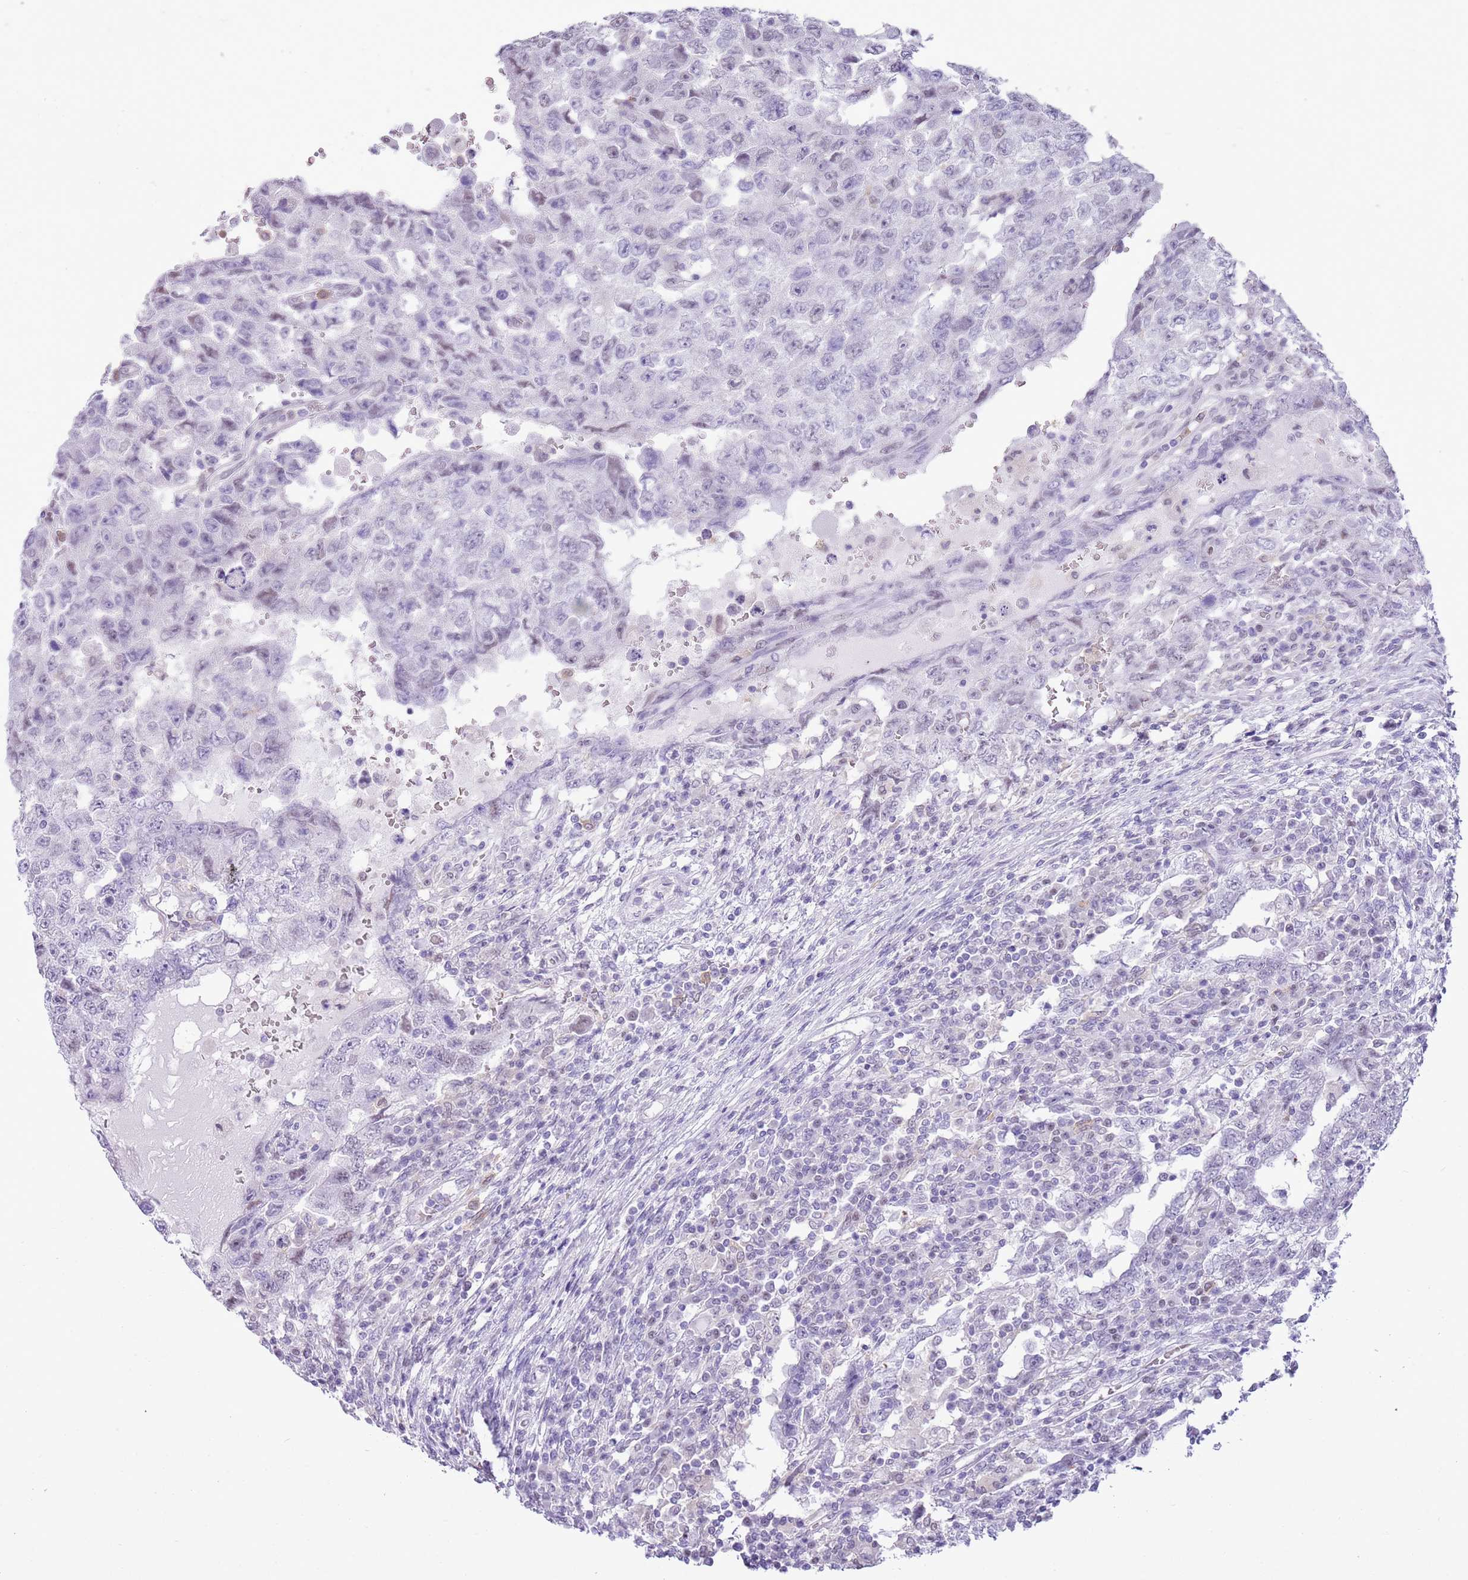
{"staining": {"intensity": "negative", "quantity": "none", "location": "none"}, "tissue": "testis cancer", "cell_type": "Tumor cells", "image_type": "cancer", "snomed": [{"axis": "morphology", "description": "Carcinoma, Embryonal, NOS"}, {"axis": "topography", "description": "Testis"}], "caption": "Immunohistochemistry (IHC) micrograph of human embryonal carcinoma (testis) stained for a protein (brown), which reveals no staining in tumor cells. Nuclei are stained in blue.", "gene": "PPP1R17", "patient": {"sex": "male", "age": 26}}